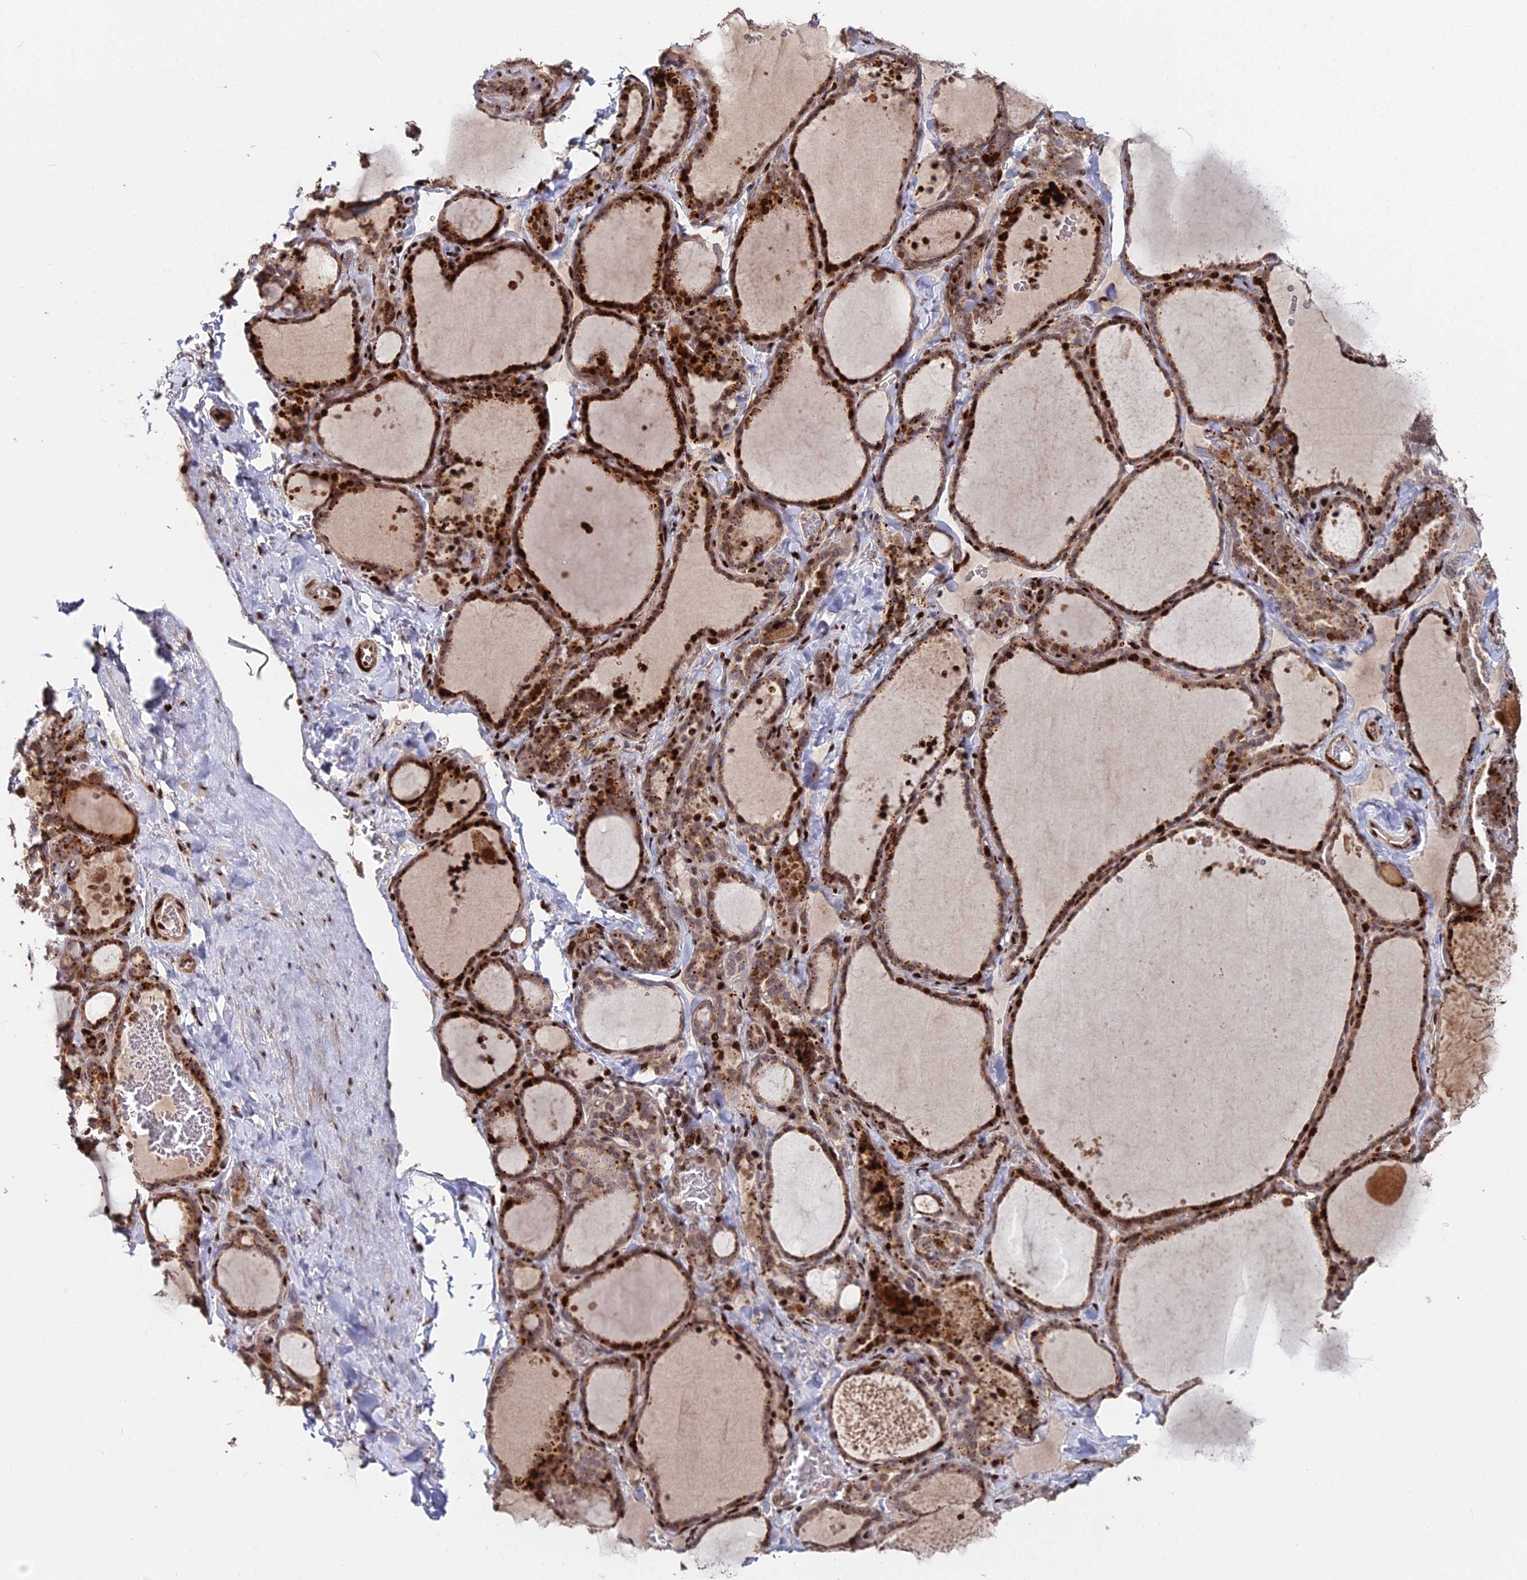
{"staining": {"intensity": "strong", "quantity": ">75%", "location": "cytoplasmic/membranous,nuclear"}, "tissue": "thyroid gland", "cell_type": "Glandular cells", "image_type": "normal", "snomed": [{"axis": "morphology", "description": "Normal tissue, NOS"}, {"axis": "topography", "description": "Thyroid gland"}], "caption": "IHC staining of unremarkable thyroid gland, which shows high levels of strong cytoplasmic/membranous,nuclear positivity in about >75% of glandular cells indicating strong cytoplasmic/membranous,nuclear protein positivity. The staining was performed using DAB (brown) for protein detection and nuclei were counterstained in hematoxylin (blue).", "gene": "RBMS2", "patient": {"sex": "female", "age": 22}}